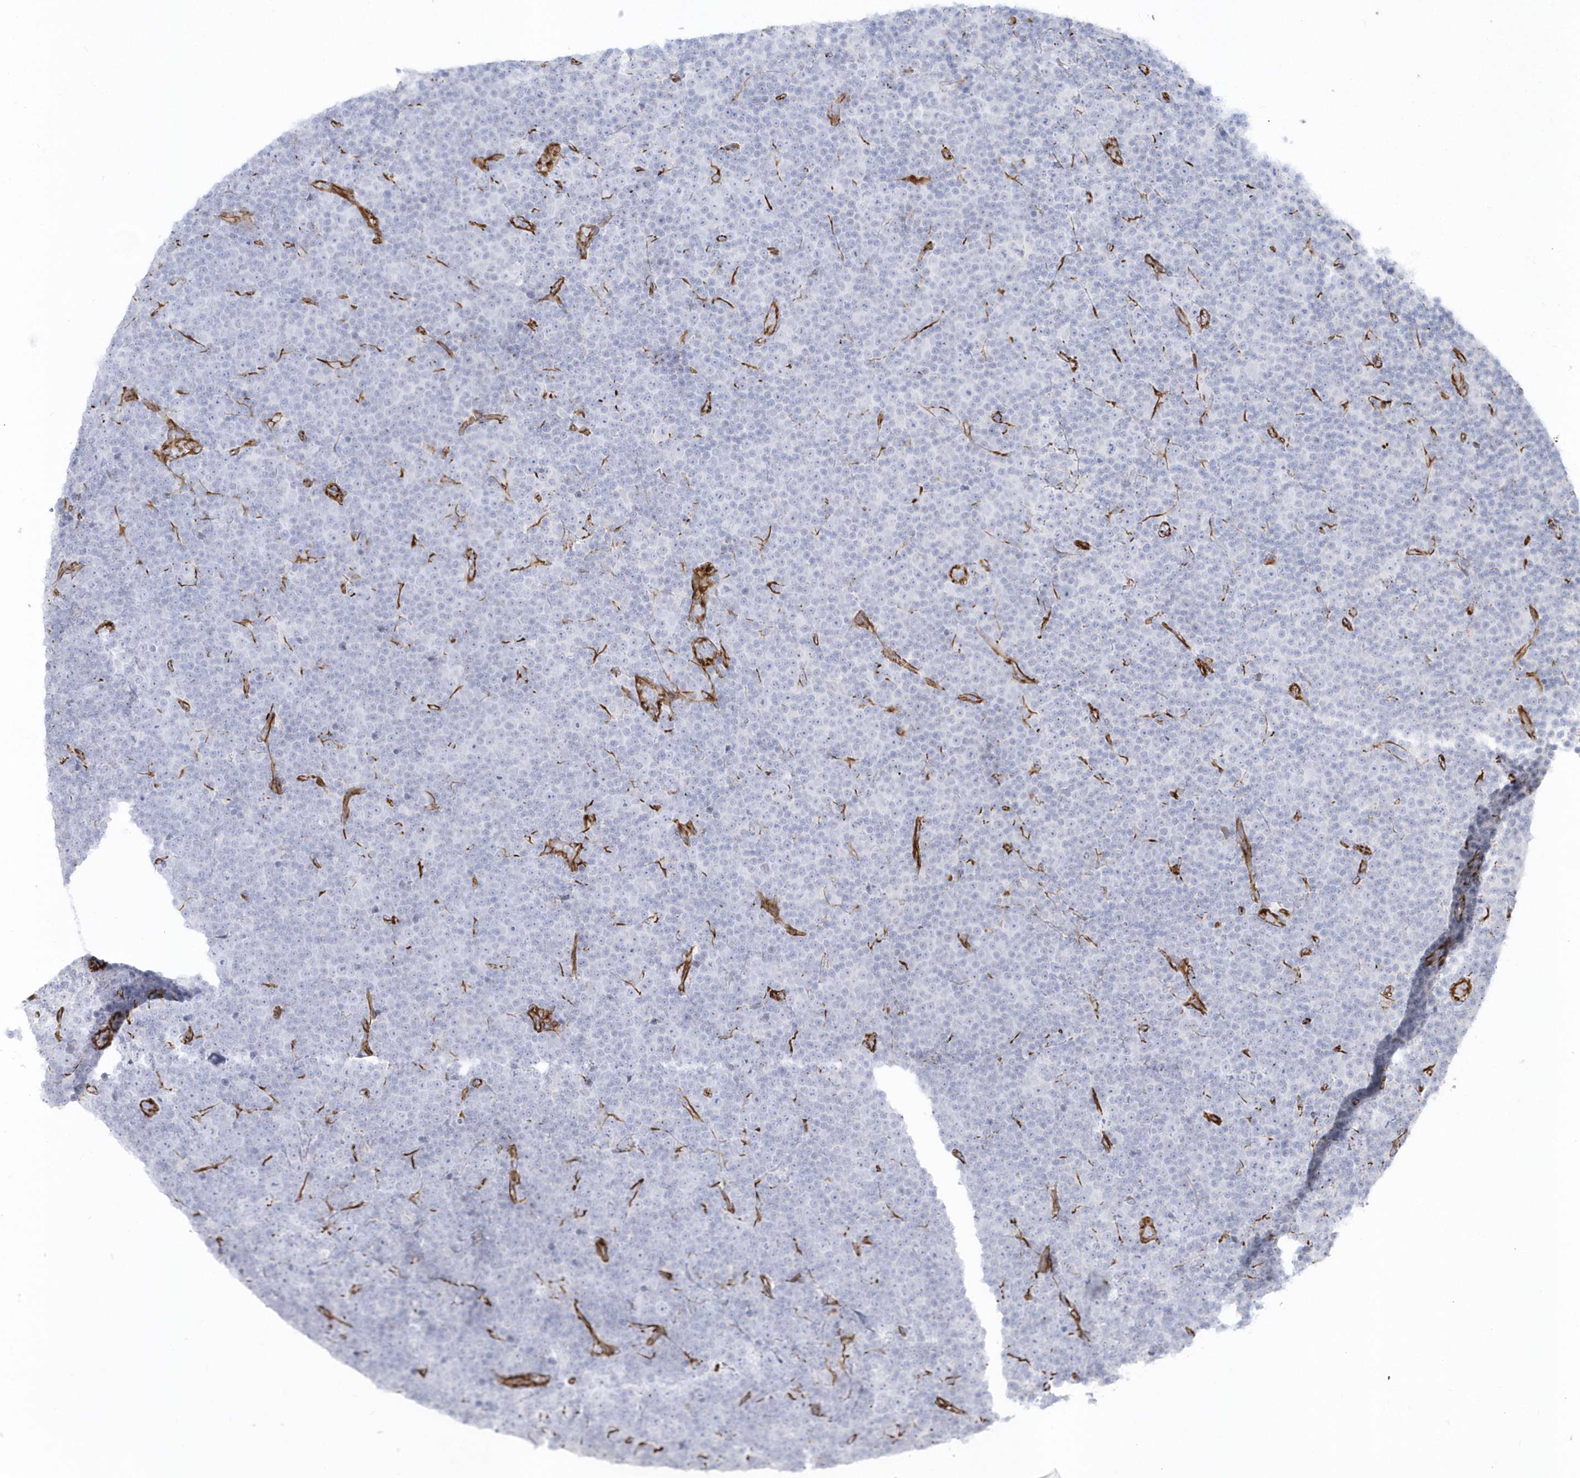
{"staining": {"intensity": "negative", "quantity": "none", "location": "none"}, "tissue": "lymphoma", "cell_type": "Tumor cells", "image_type": "cancer", "snomed": [{"axis": "morphology", "description": "Malignant lymphoma, non-Hodgkin's type, Low grade"}, {"axis": "topography", "description": "Lymph node"}], "caption": "Immunohistochemistry (IHC) histopathology image of lymphoma stained for a protein (brown), which demonstrates no expression in tumor cells.", "gene": "PPIL6", "patient": {"sex": "female", "age": 67}}